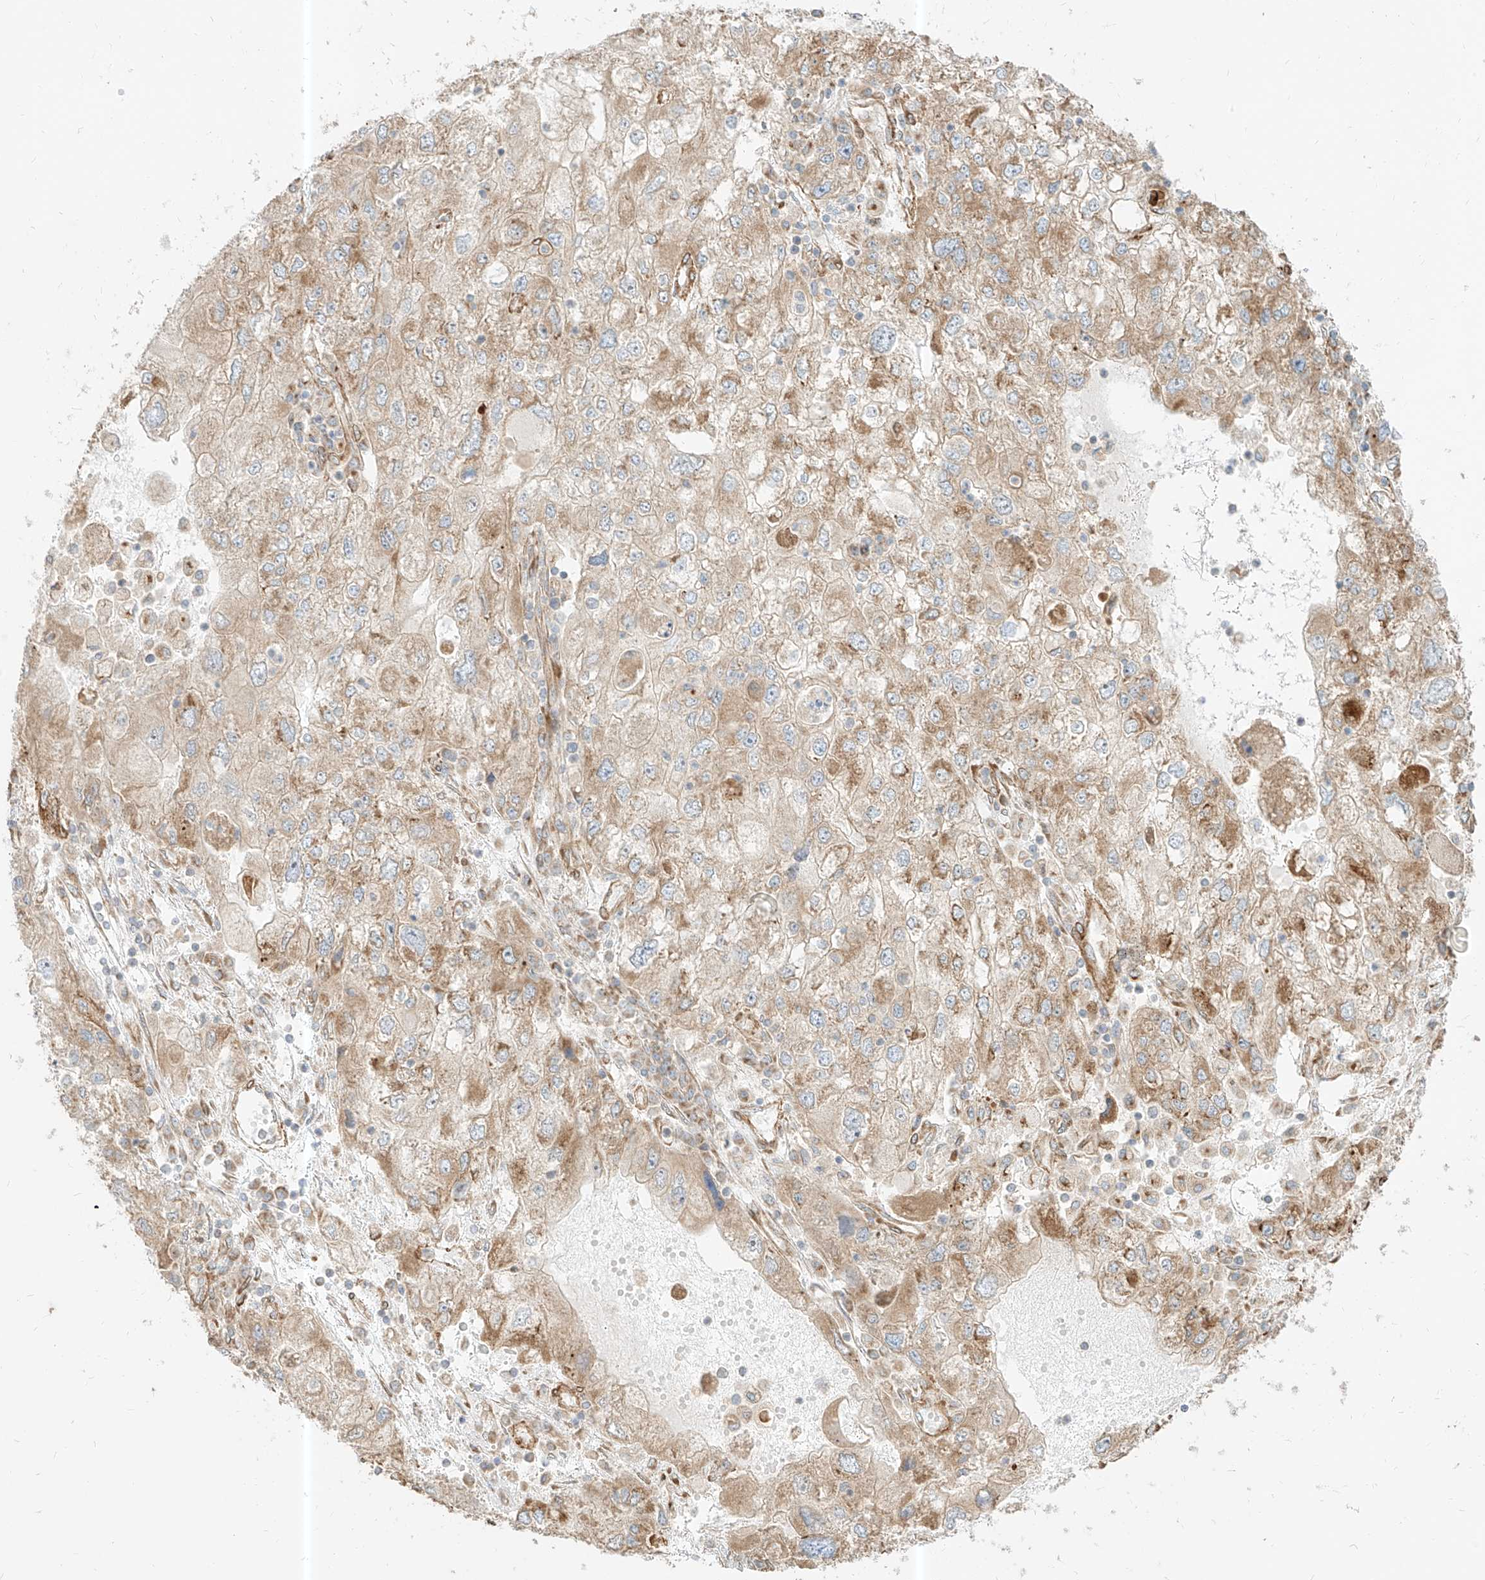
{"staining": {"intensity": "moderate", "quantity": "25%-75%", "location": "cytoplasmic/membranous"}, "tissue": "endometrial cancer", "cell_type": "Tumor cells", "image_type": "cancer", "snomed": [{"axis": "morphology", "description": "Adenocarcinoma, NOS"}, {"axis": "topography", "description": "Endometrium"}], "caption": "DAB immunohistochemical staining of adenocarcinoma (endometrial) demonstrates moderate cytoplasmic/membranous protein expression in approximately 25%-75% of tumor cells.", "gene": "PLCL1", "patient": {"sex": "female", "age": 49}}